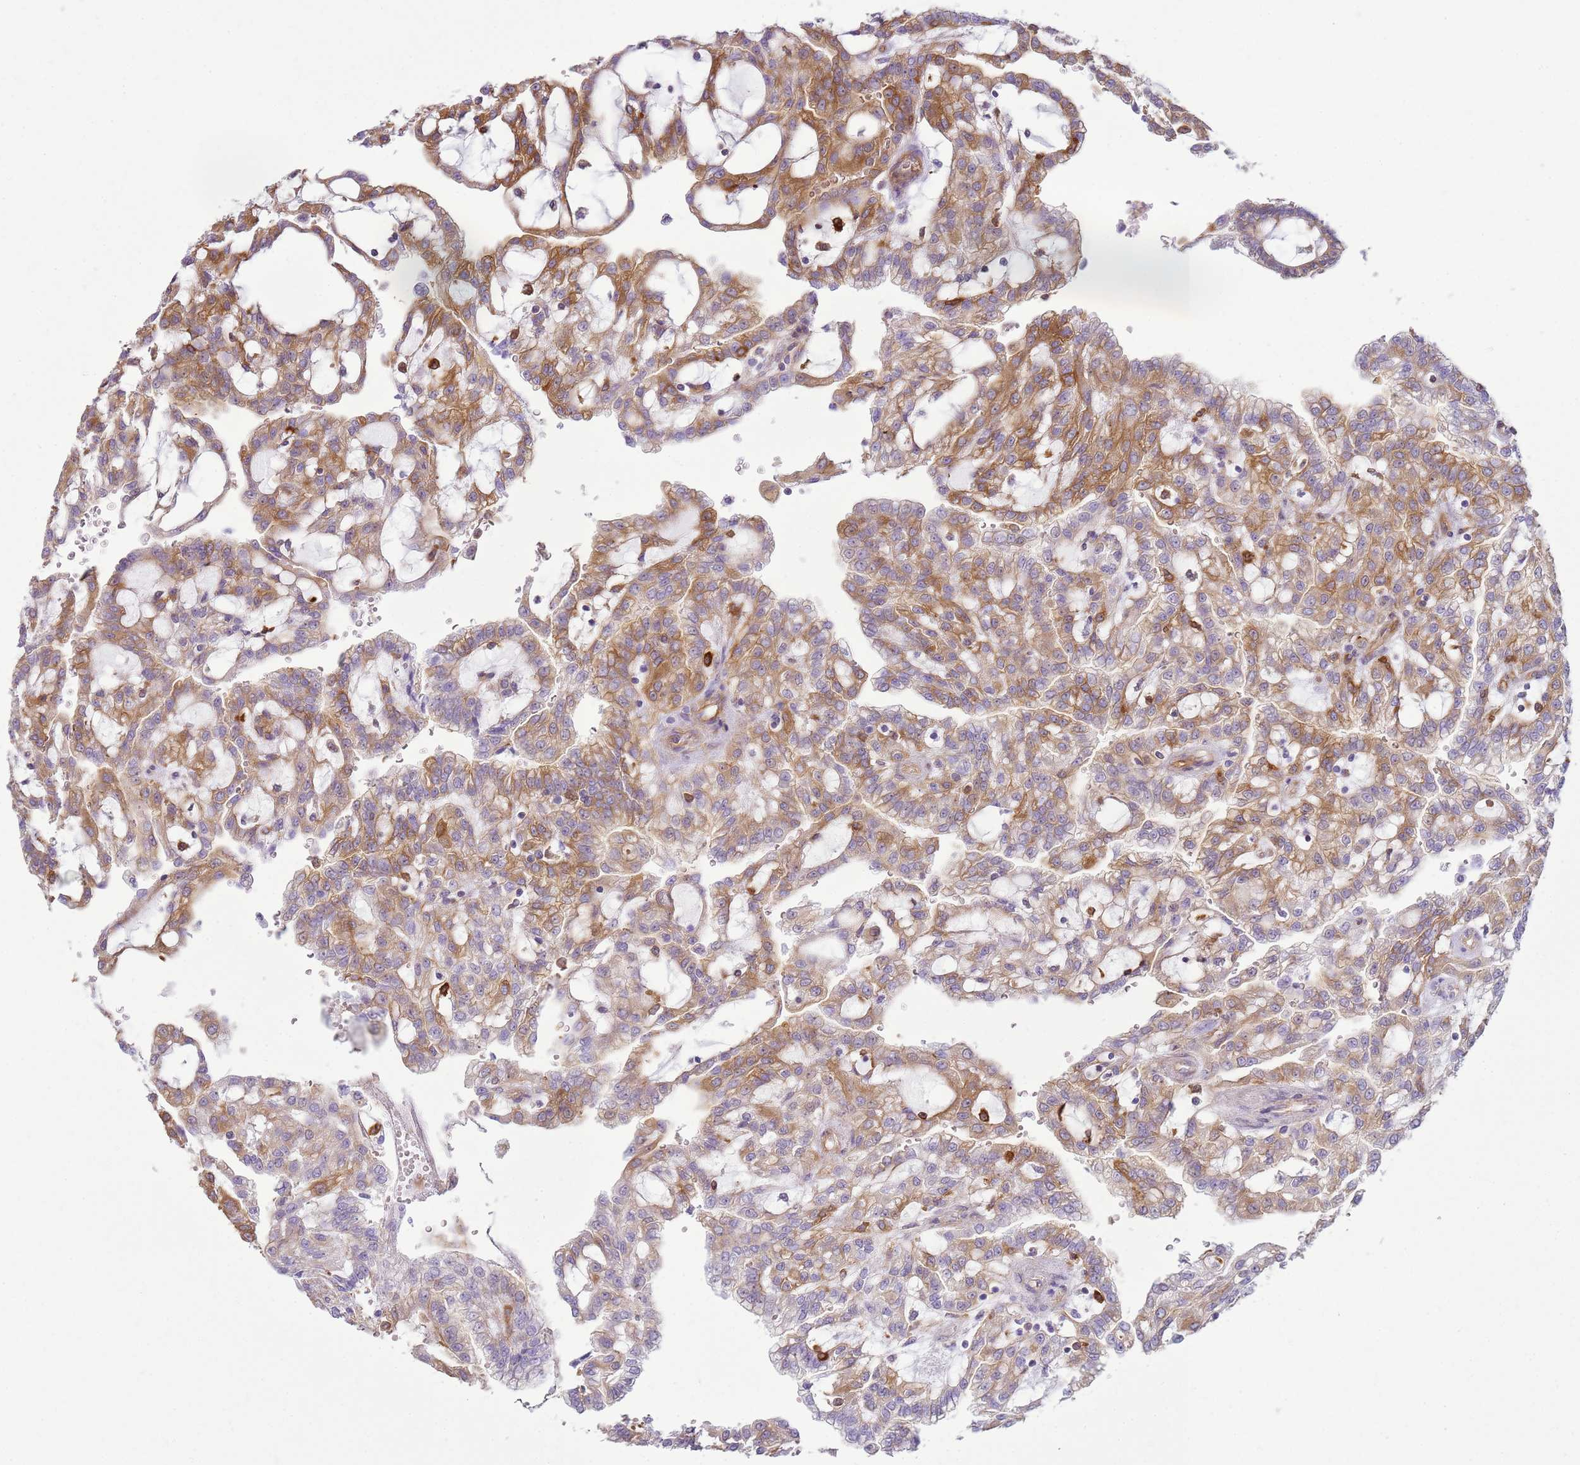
{"staining": {"intensity": "moderate", "quantity": "25%-75%", "location": "cytoplasmic/membranous"}, "tissue": "renal cancer", "cell_type": "Tumor cells", "image_type": "cancer", "snomed": [{"axis": "morphology", "description": "Adenocarcinoma, NOS"}, {"axis": "topography", "description": "Kidney"}], "caption": "Human renal adenocarcinoma stained with a protein marker exhibits moderate staining in tumor cells.", "gene": "SNX21", "patient": {"sex": "male", "age": 63}}